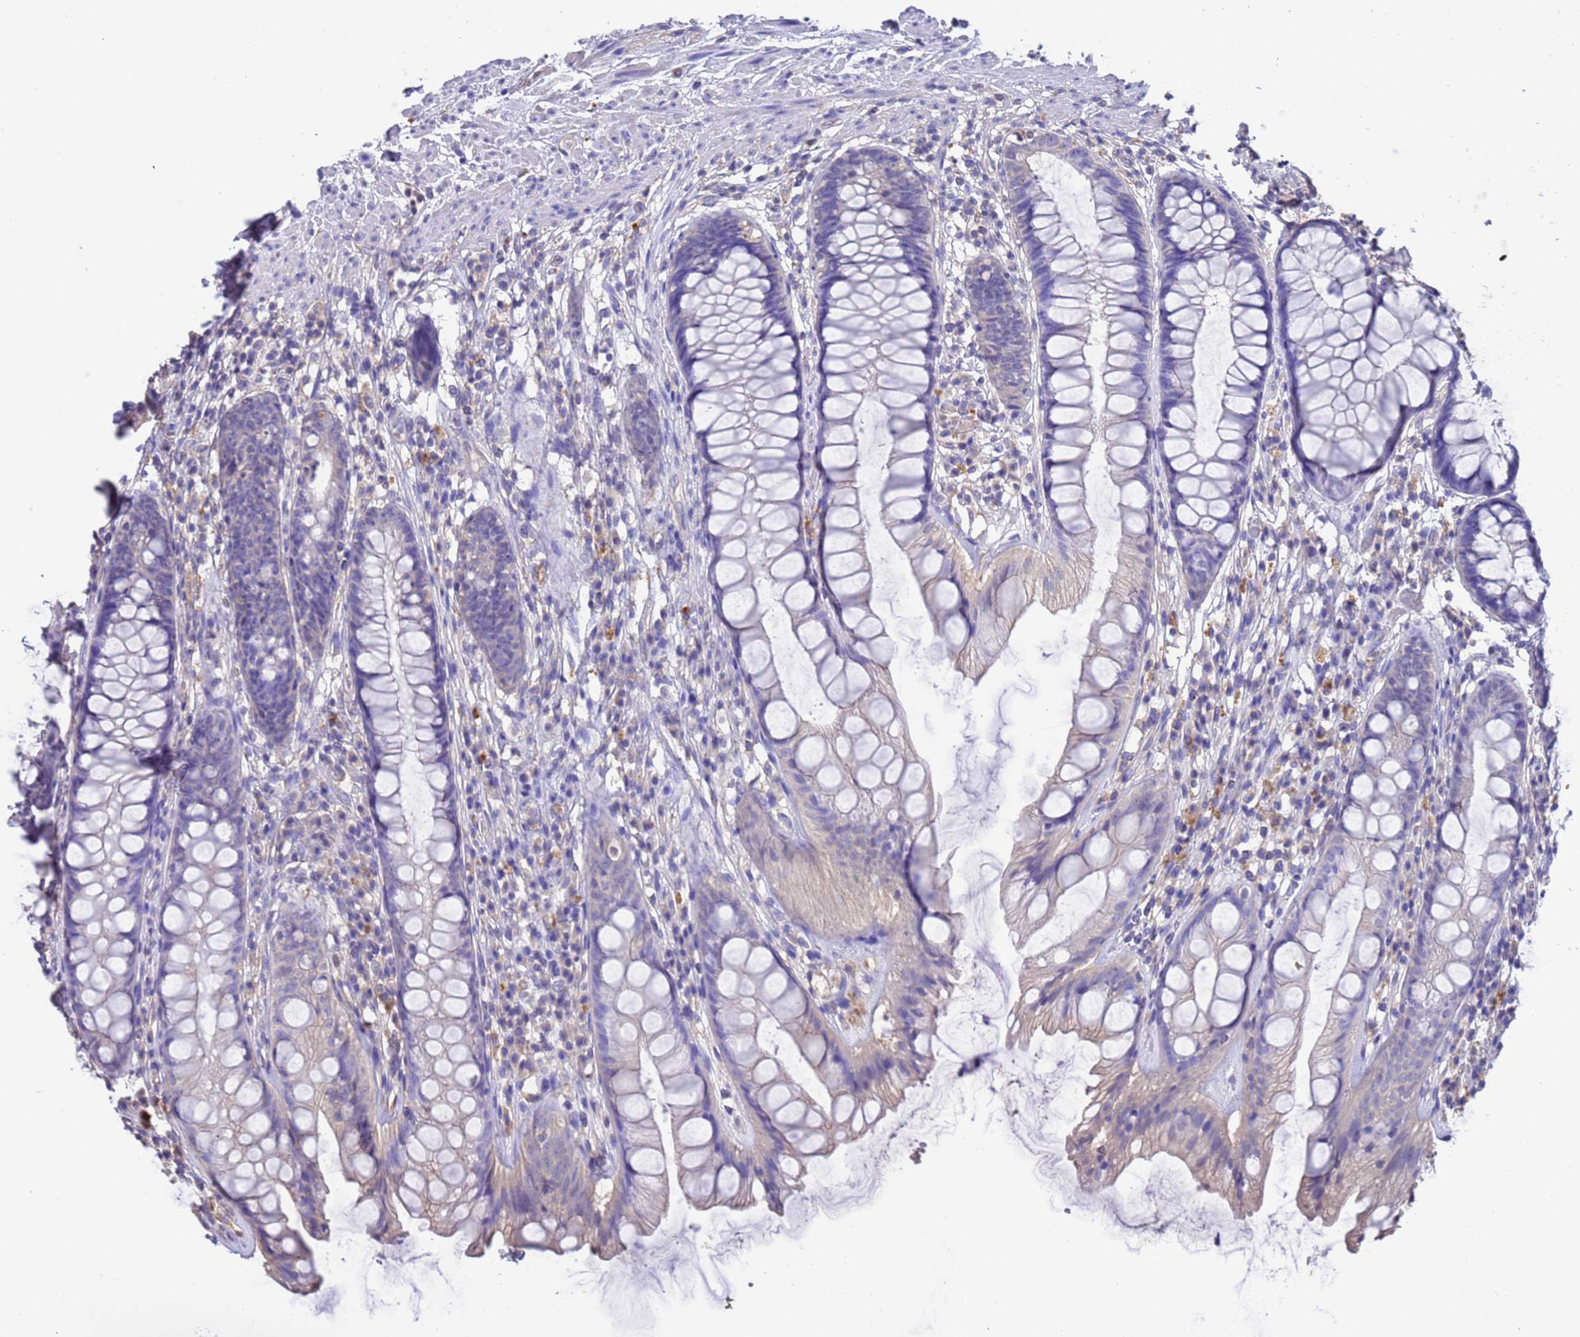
{"staining": {"intensity": "negative", "quantity": "none", "location": "none"}, "tissue": "rectum", "cell_type": "Glandular cells", "image_type": "normal", "snomed": [{"axis": "morphology", "description": "Normal tissue, NOS"}, {"axis": "topography", "description": "Rectum"}], "caption": "Immunohistochemical staining of benign human rectum shows no significant positivity in glandular cells.", "gene": "SRL", "patient": {"sex": "male", "age": 74}}